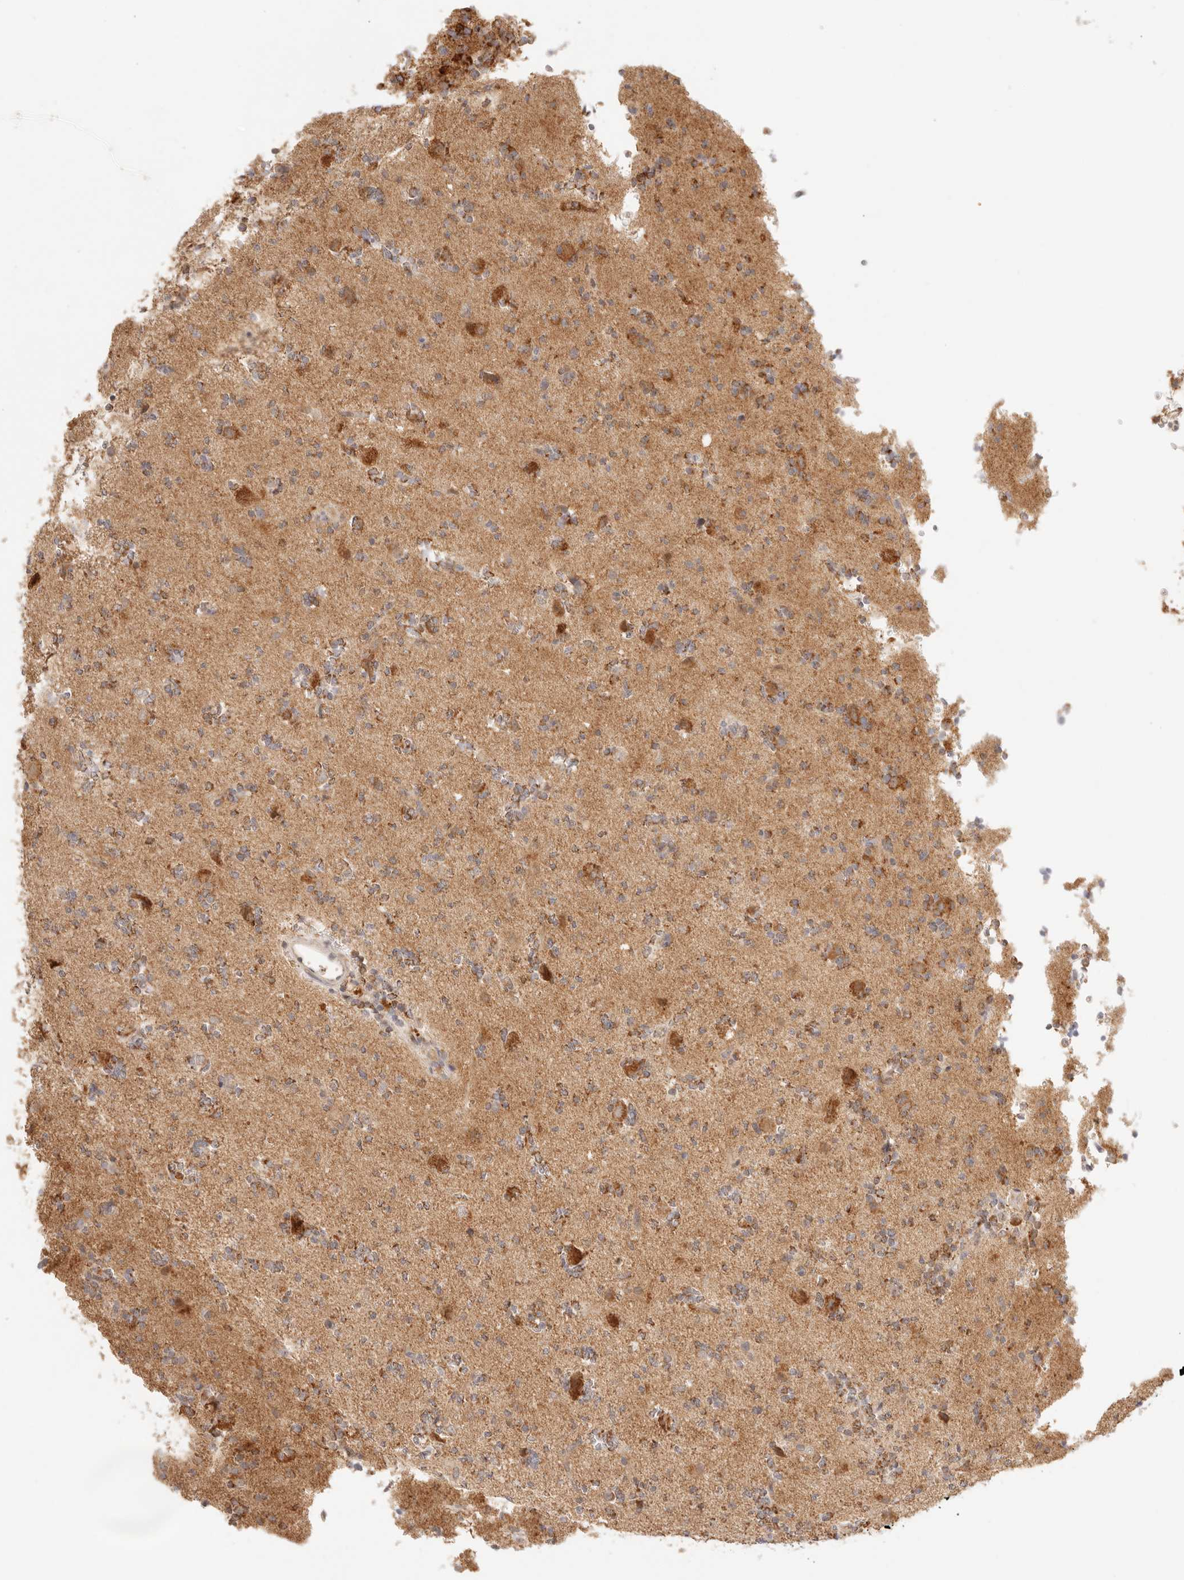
{"staining": {"intensity": "moderate", "quantity": ">75%", "location": "cytoplasmic/membranous"}, "tissue": "glioma", "cell_type": "Tumor cells", "image_type": "cancer", "snomed": [{"axis": "morphology", "description": "Glioma, malignant, High grade"}, {"axis": "topography", "description": "Brain"}], "caption": "A photomicrograph showing moderate cytoplasmic/membranous positivity in about >75% of tumor cells in glioma, as visualized by brown immunohistochemical staining.", "gene": "COA6", "patient": {"sex": "female", "age": 62}}